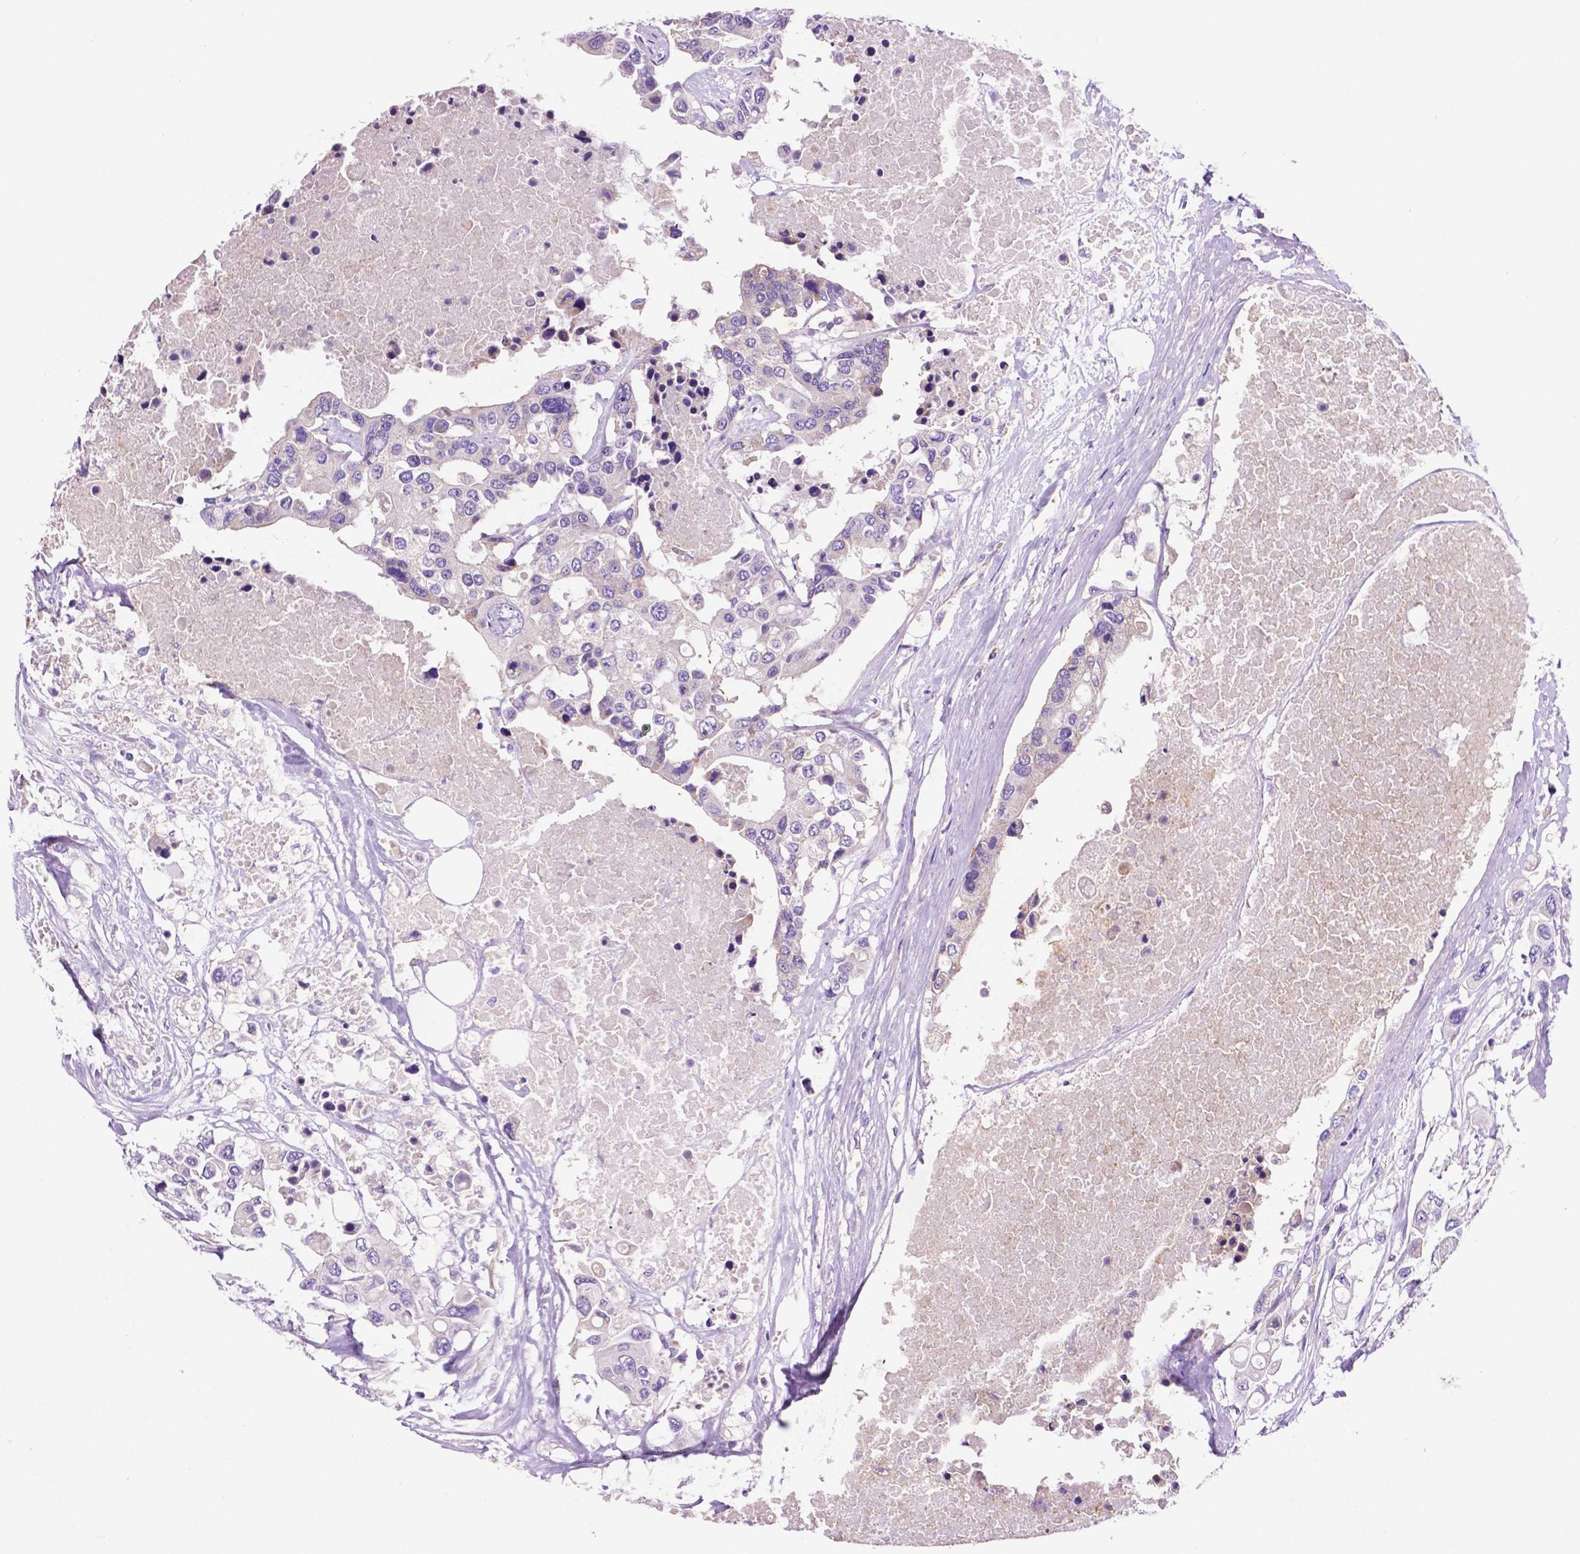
{"staining": {"intensity": "negative", "quantity": "none", "location": "none"}, "tissue": "colorectal cancer", "cell_type": "Tumor cells", "image_type": "cancer", "snomed": [{"axis": "morphology", "description": "Adenocarcinoma, NOS"}, {"axis": "topography", "description": "Colon"}], "caption": "The immunohistochemistry histopathology image has no significant expression in tumor cells of colorectal cancer (adenocarcinoma) tissue.", "gene": "PHYHIP", "patient": {"sex": "male", "age": 77}}